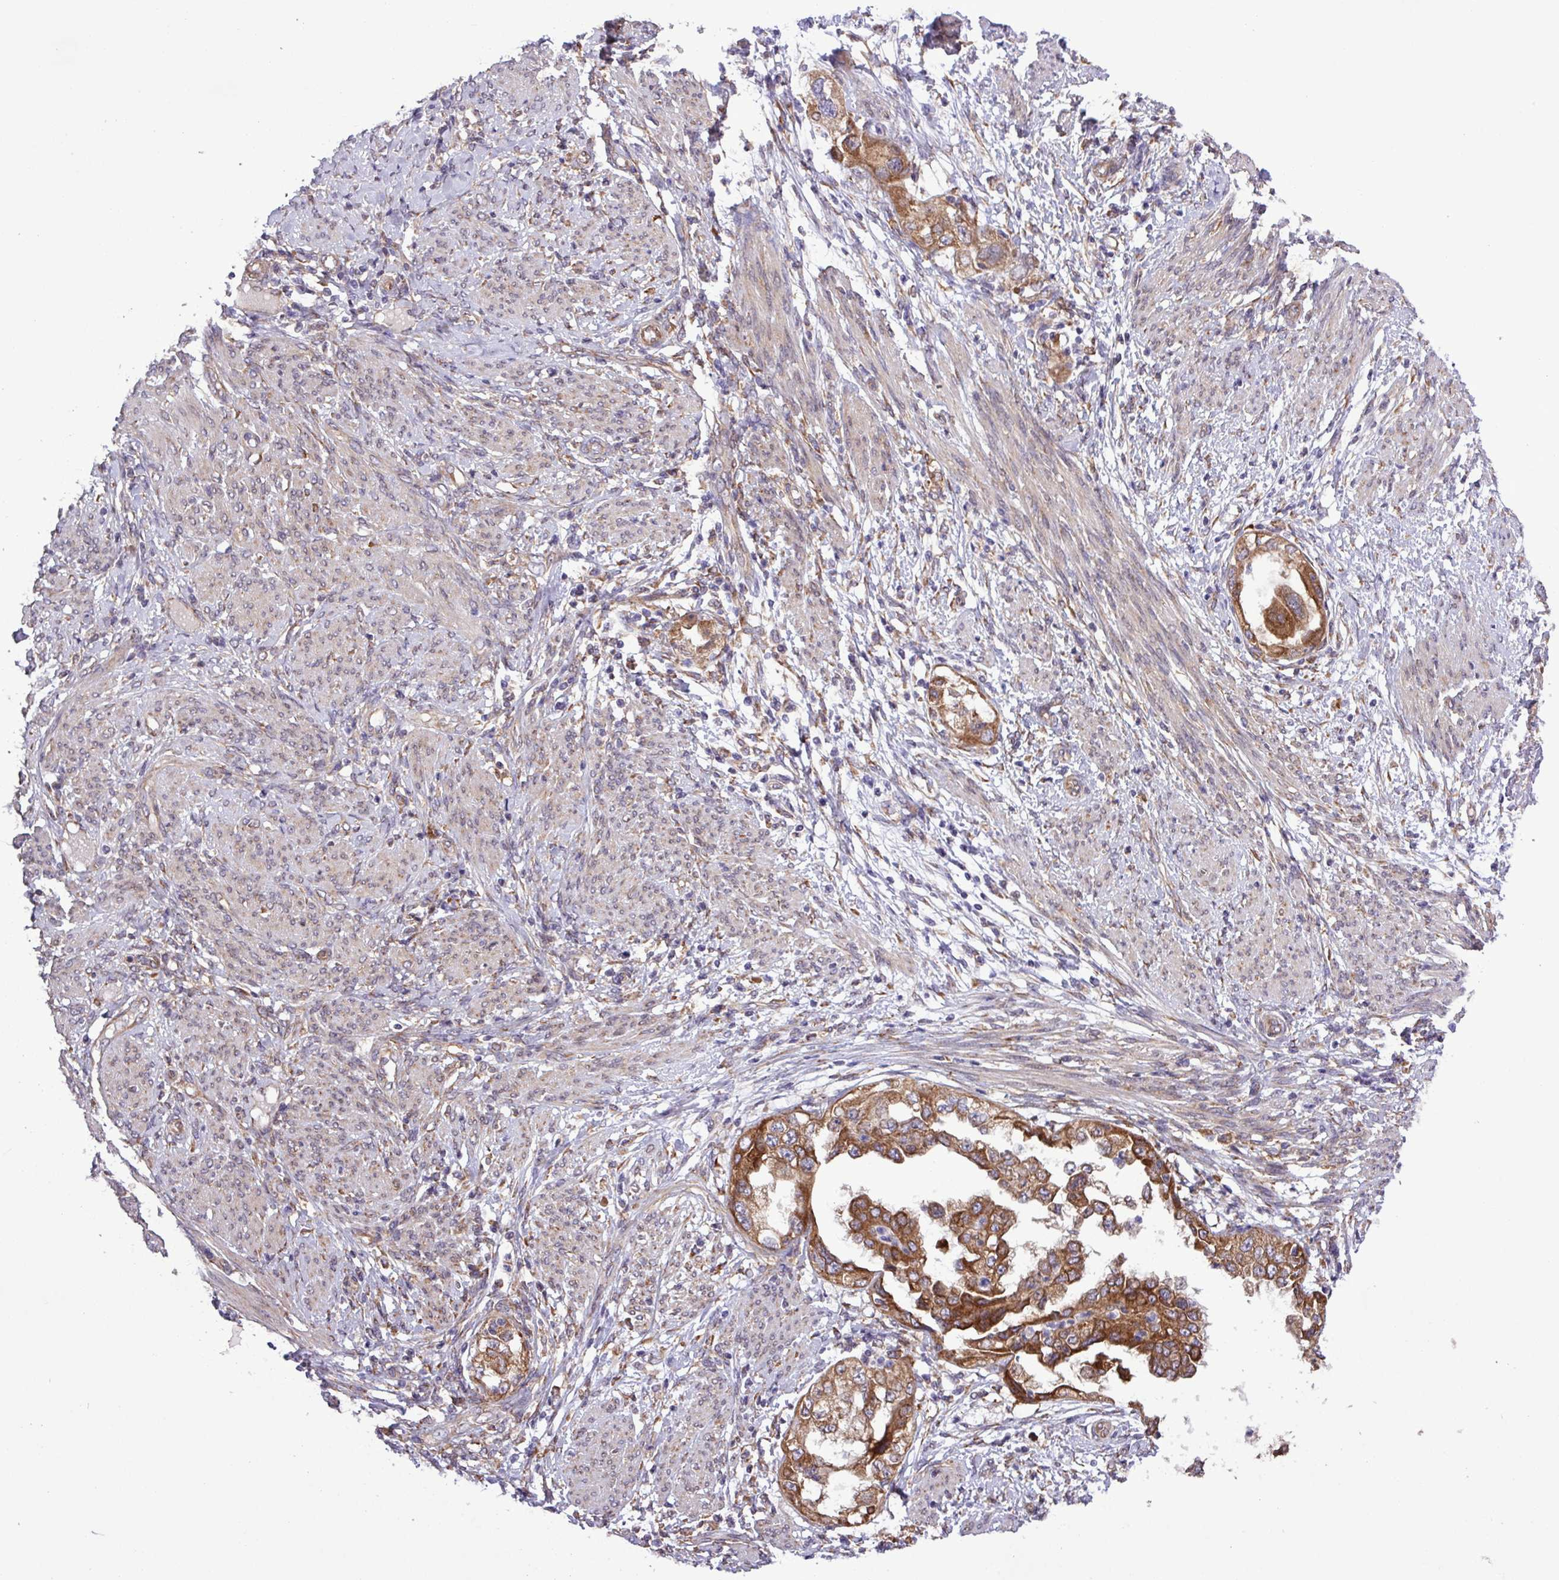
{"staining": {"intensity": "strong", "quantity": ">75%", "location": "cytoplasmic/membranous"}, "tissue": "endometrial cancer", "cell_type": "Tumor cells", "image_type": "cancer", "snomed": [{"axis": "morphology", "description": "Adenocarcinoma, NOS"}, {"axis": "topography", "description": "Endometrium"}], "caption": "Immunohistochemistry (IHC) micrograph of endometrial adenocarcinoma stained for a protein (brown), which displays high levels of strong cytoplasmic/membranous positivity in approximately >75% of tumor cells.", "gene": "MEGF6", "patient": {"sex": "female", "age": 85}}